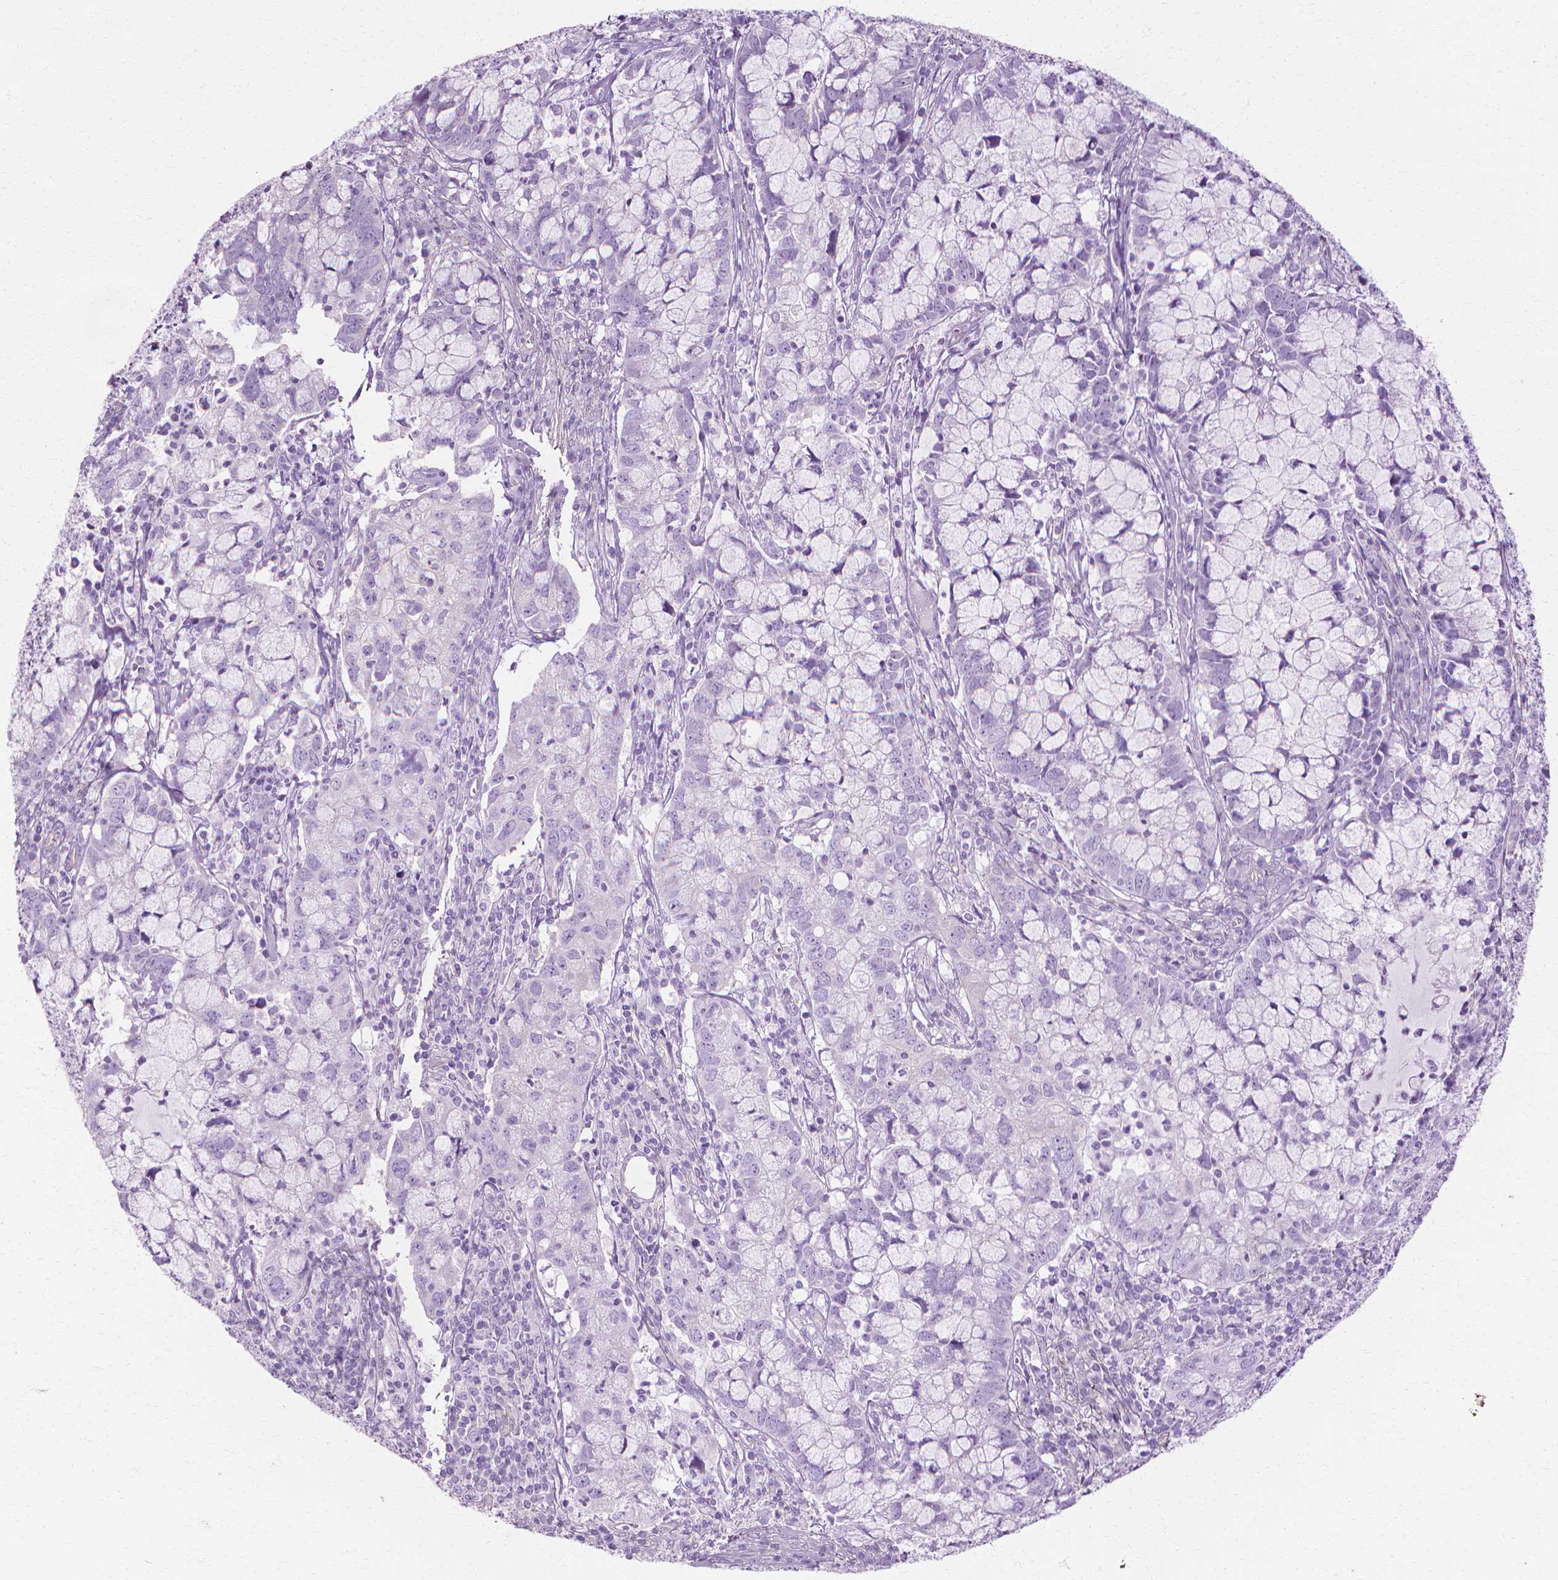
{"staining": {"intensity": "negative", "quantity": "none", "location": "none"}, "tissue": "cervical cancer", "cell_type": "Tumor cells", "image_type": "cancer", "snomed": [{"axis": "morphology", "description": "Adenocarcinoma, NOS"}, {"axis": "topography", "description": "Cervix"}], "caption": "An immunohistochemistry histopathology image of cervical cancer (adenocarcinoma) is shown. There is no staining in tumor cells of cervical cancer (adenocarcinoma).", "gene": "CFAP157", "patient": {"sex": "female", "age": 40}}